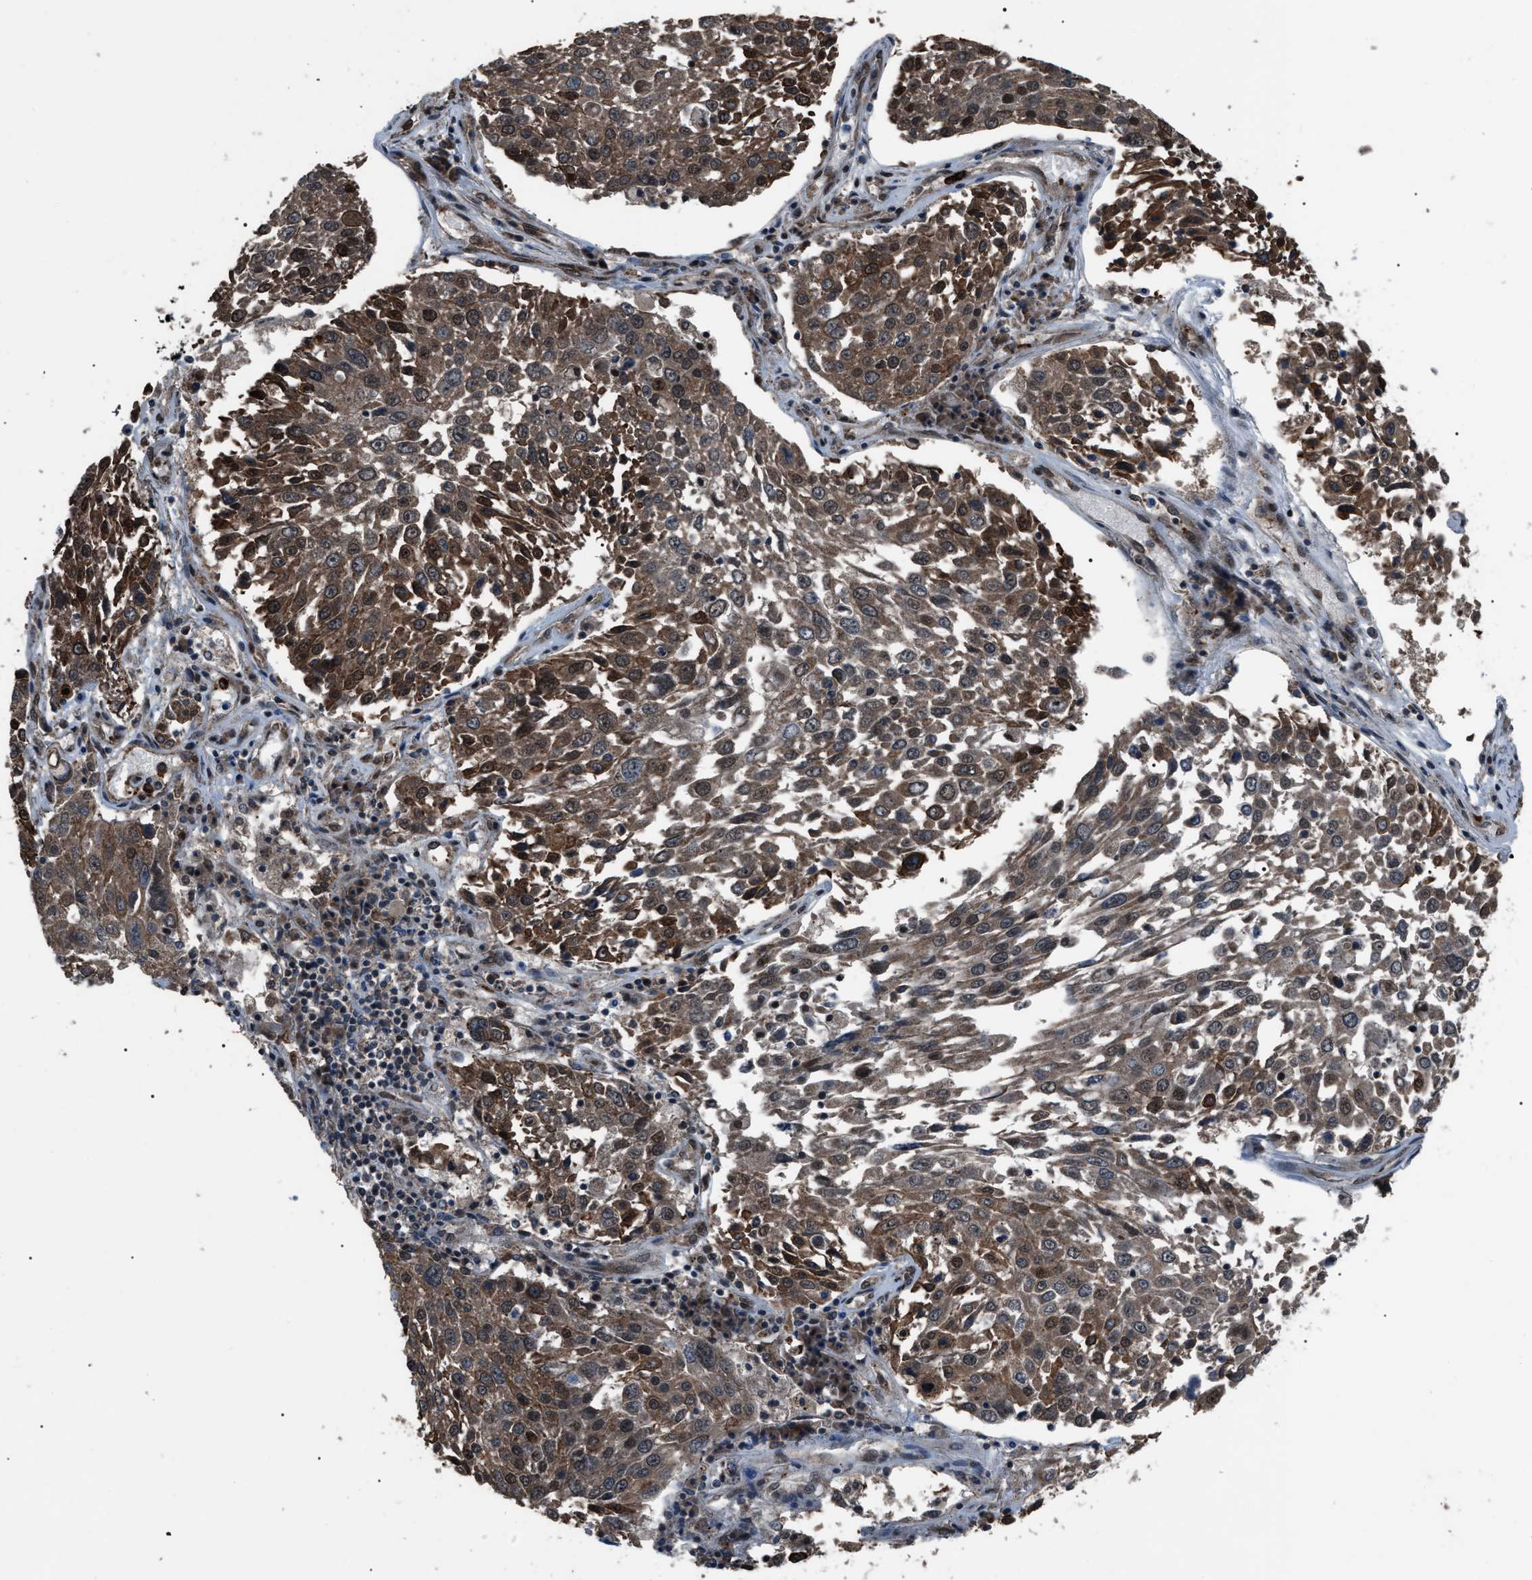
{"staining": {"intensity": "moderate", "quantity": ">75%", "location": "cytoplasmic/membranous"}, "tissue": "lung cancer", "cell_type": "Tumor cells", "image_type": "cancer", "snomed": [{"axis": "morphology", "description": "Squamous cell carcinoma, NOS"}, {"axis": "topography", "description": "Lung"}], "caption": "Approximately >75% of tumor cells in human squamous cell carcinoma (lung) display moderate cytoplasmic/membranous protein positivity as visualized by brown immunohistochemical staining.", "gene": "ZFAND2A", "patient": {"sex": "male", "age": 65}}